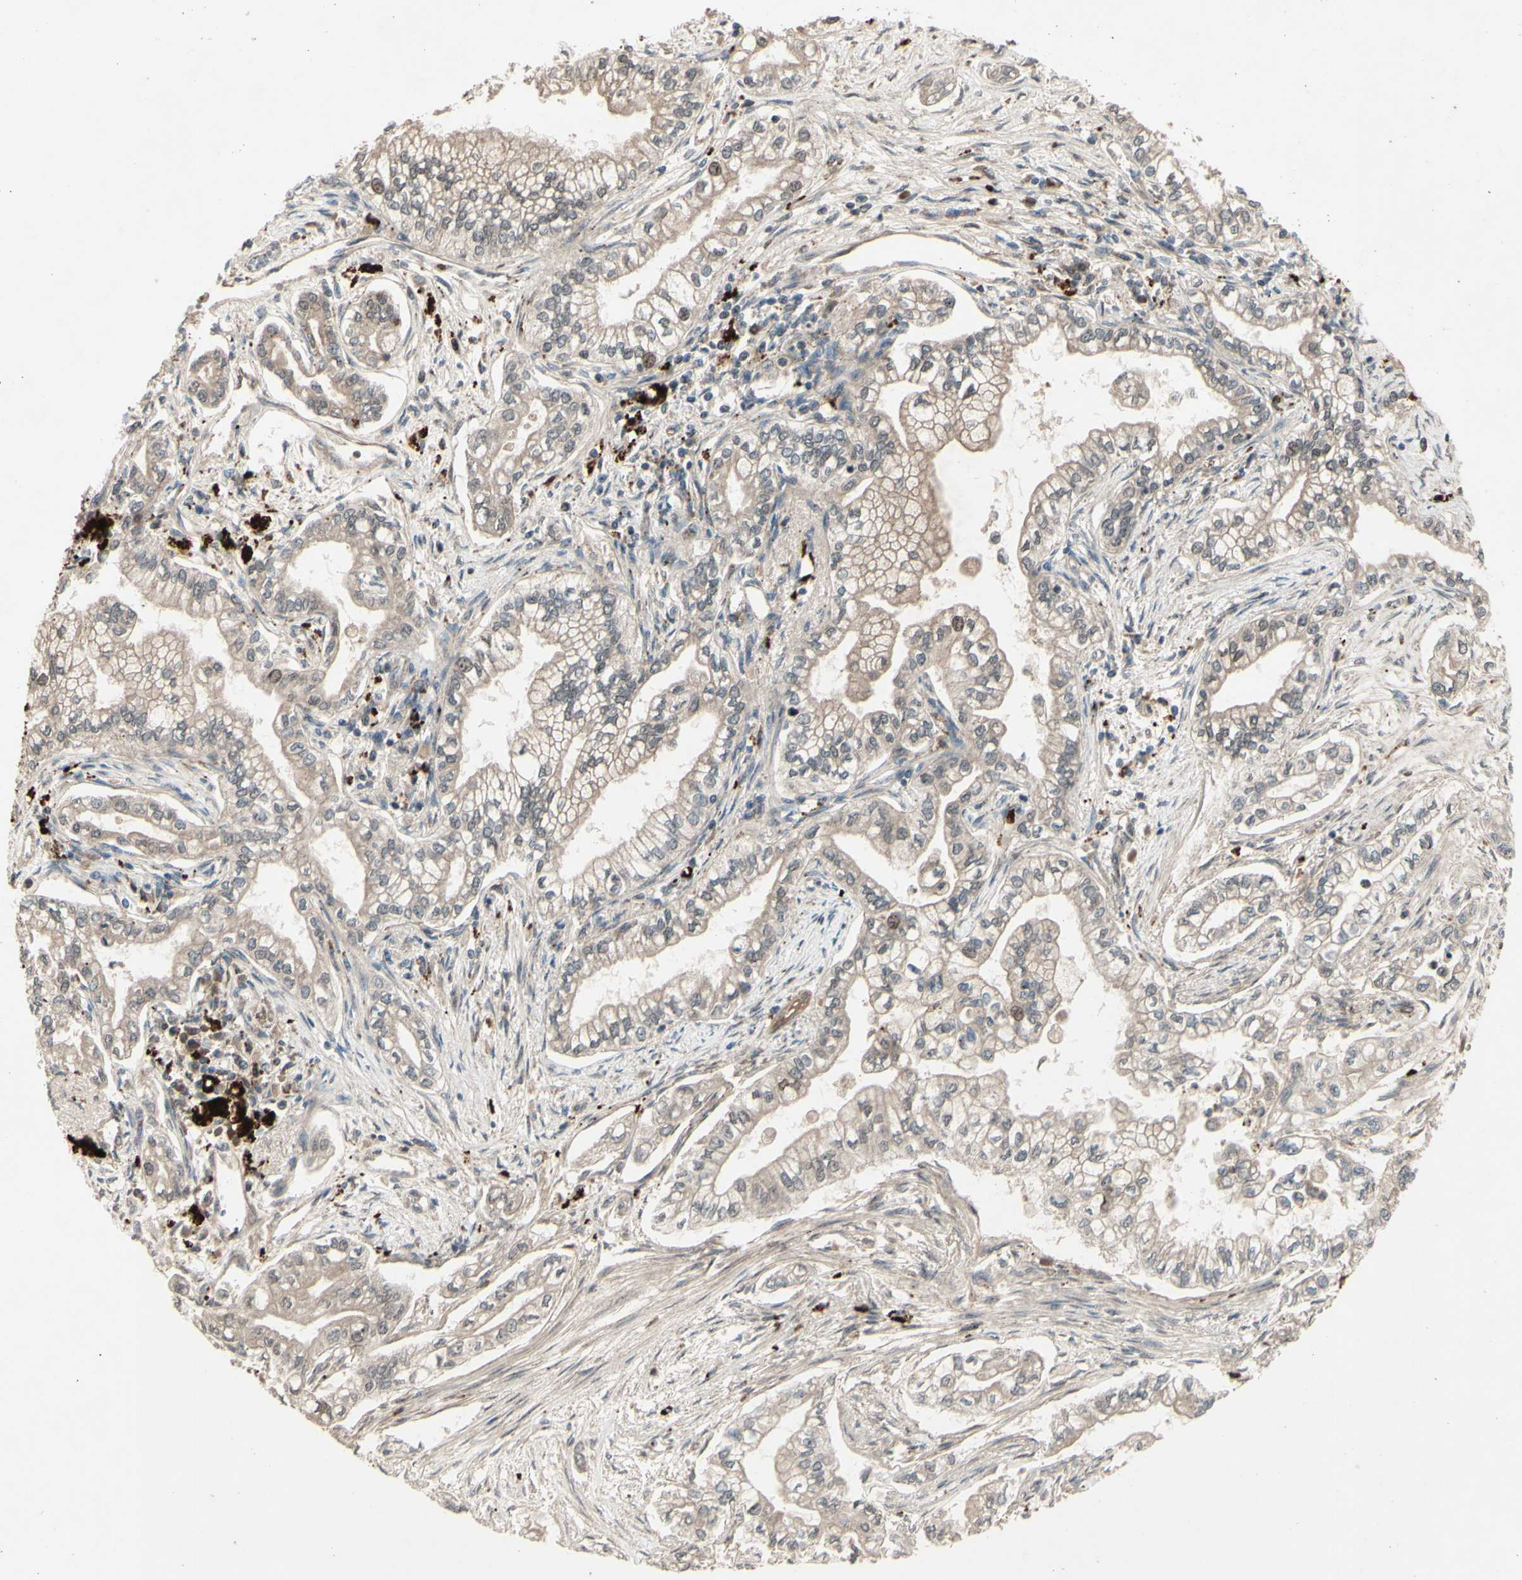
{"staining": {"intensity": "weak", "quantity": ">75%", "location": "cytoplasmic/membranous"}, "tissue": "pancreatic cancer", "cell_type": "Tumor cells", "image_type": "cancer", "snomed": [{"axis": "morphology", "description": "Normal tissue, NOS"}, {"axis": "topography", "description": "Pancreas"}], "caption": "The histopathology image exhibits a brown stain indicating the presence of a protein in the cytoplasmic/membranous of tumor cells in pancreatic cancer.", "gene": "MLF2", "patient": {"sex": "male", "age": 42}}